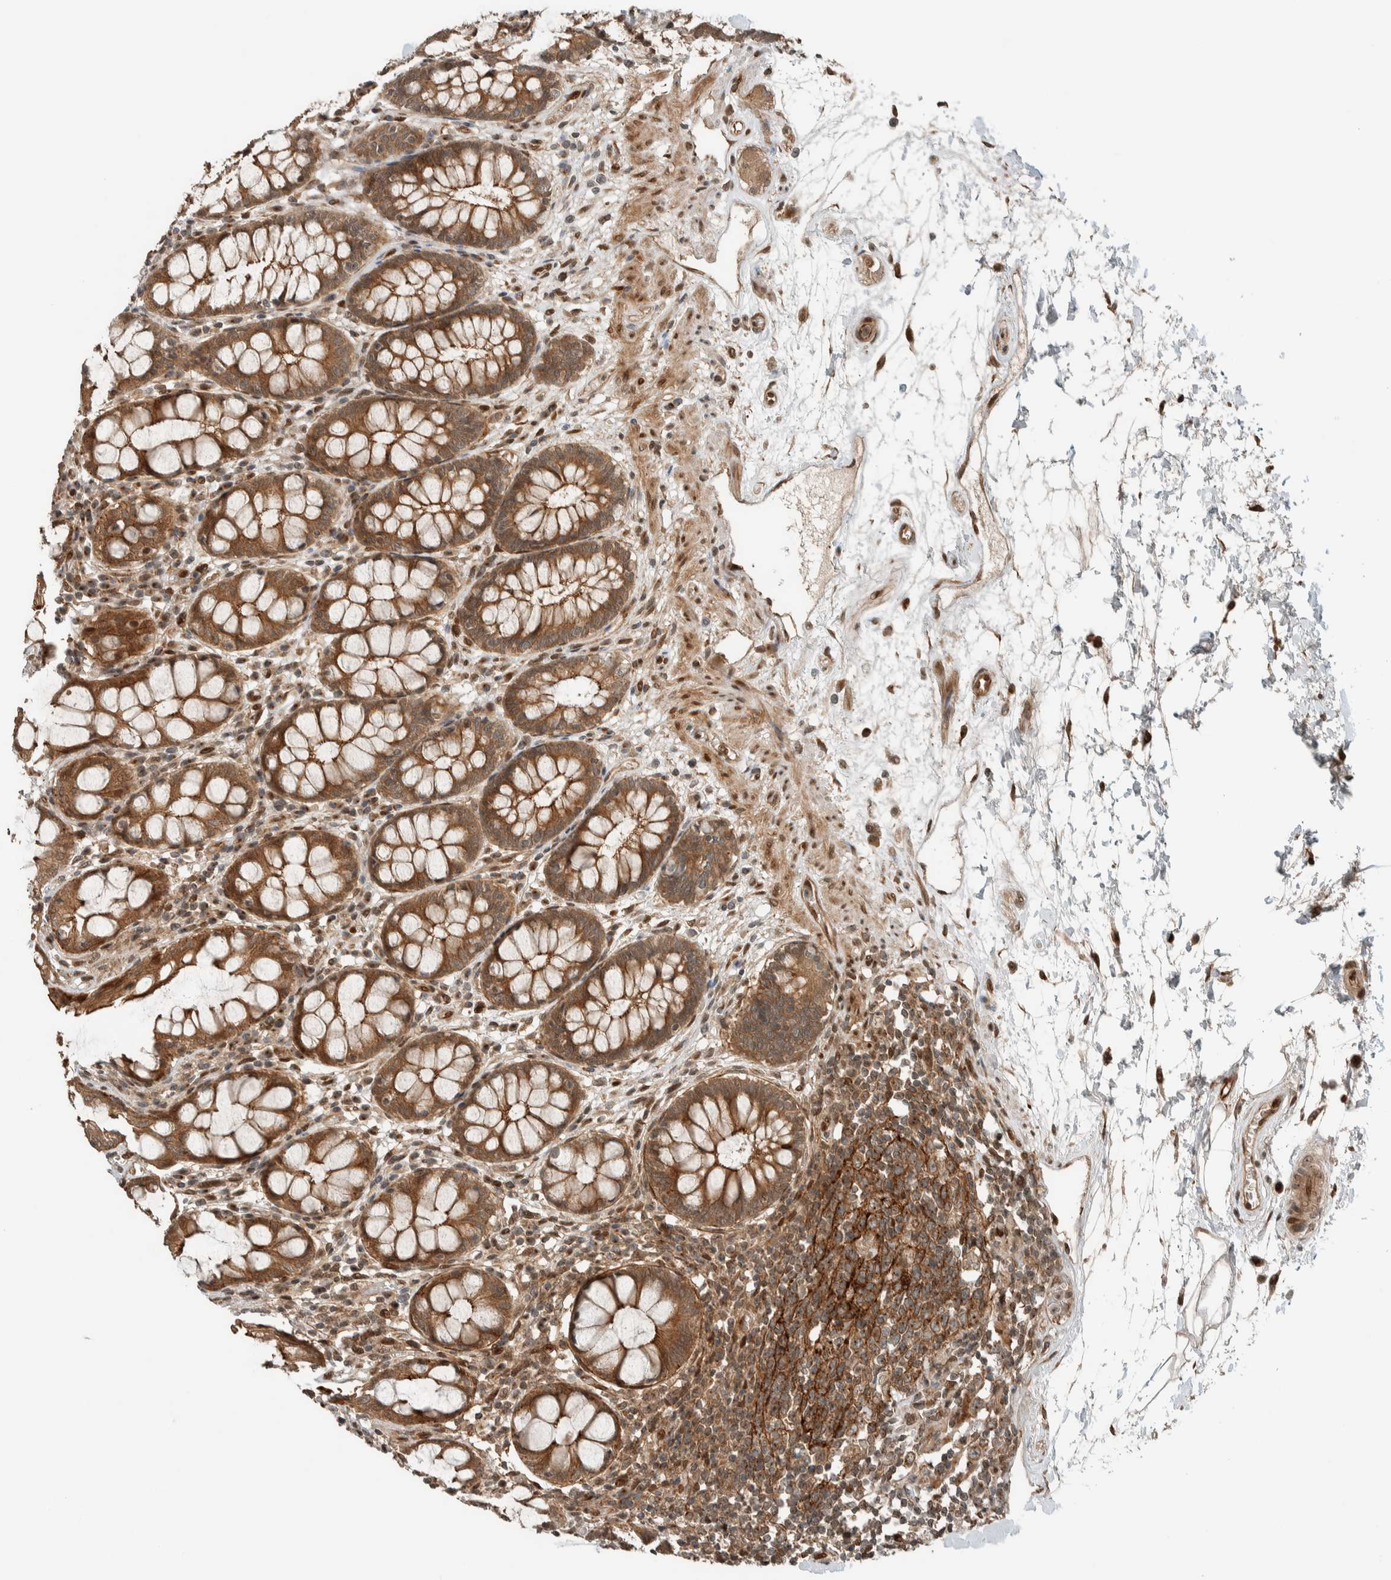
{"staining": {"intensity": "strong", "quantity": ">75%", "location": "cytoplasmic/membranous"}, "tissue": "rectum", "cell_type": "Glandular cells", "image_type": "normal", "snomed": [{"axis": "morphology", "description": "Normal tissue, NOS"}, {"axis": "topography", "description": "Rectum"}], "caption": "Immunohistochemical staining of normal rectum shows strong cytoplasmic/membranous protein staining in about >75% of glandular cells.", "gene": "STXBP4", "patient": {"sex": "male", "age": 64}}